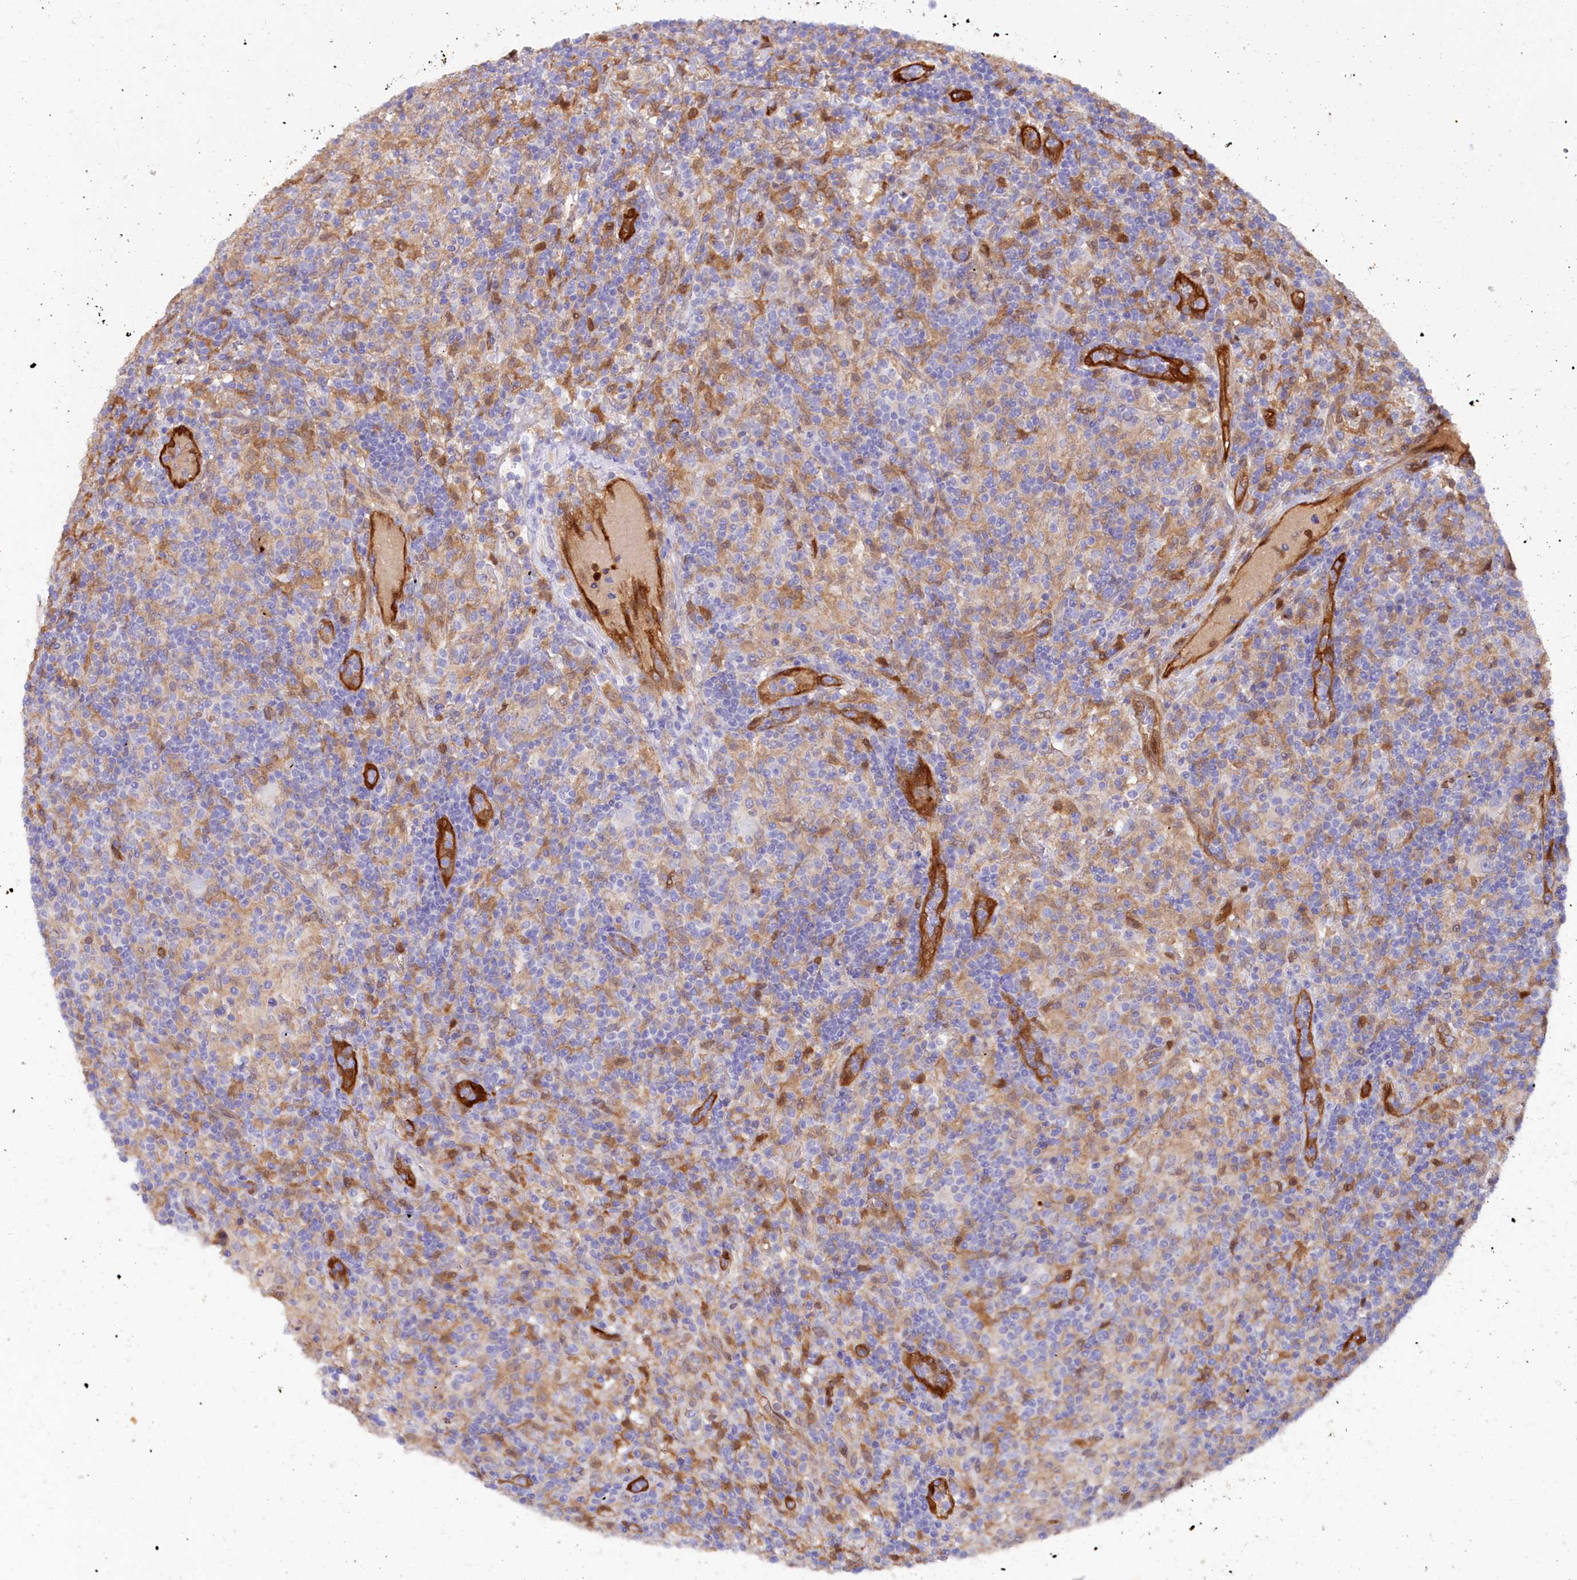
{"staining": {"intensity": "negative", "quantity": "none", "location": "none"}, "tissue": "lymphoma", "cell_type": "Tumor cells", "image_type": "cancer", "snomed": [{"axis": "morphology", "description": "Hodgkin's disease, NOS"}, {"axis": "topography", "description": "Lymph node"}], "caption": "IHC of human lymphoma demonstrates no staining in tumor cells.", "gene": "IL17RD", "patient": {"sex": "male", "age": 70}}